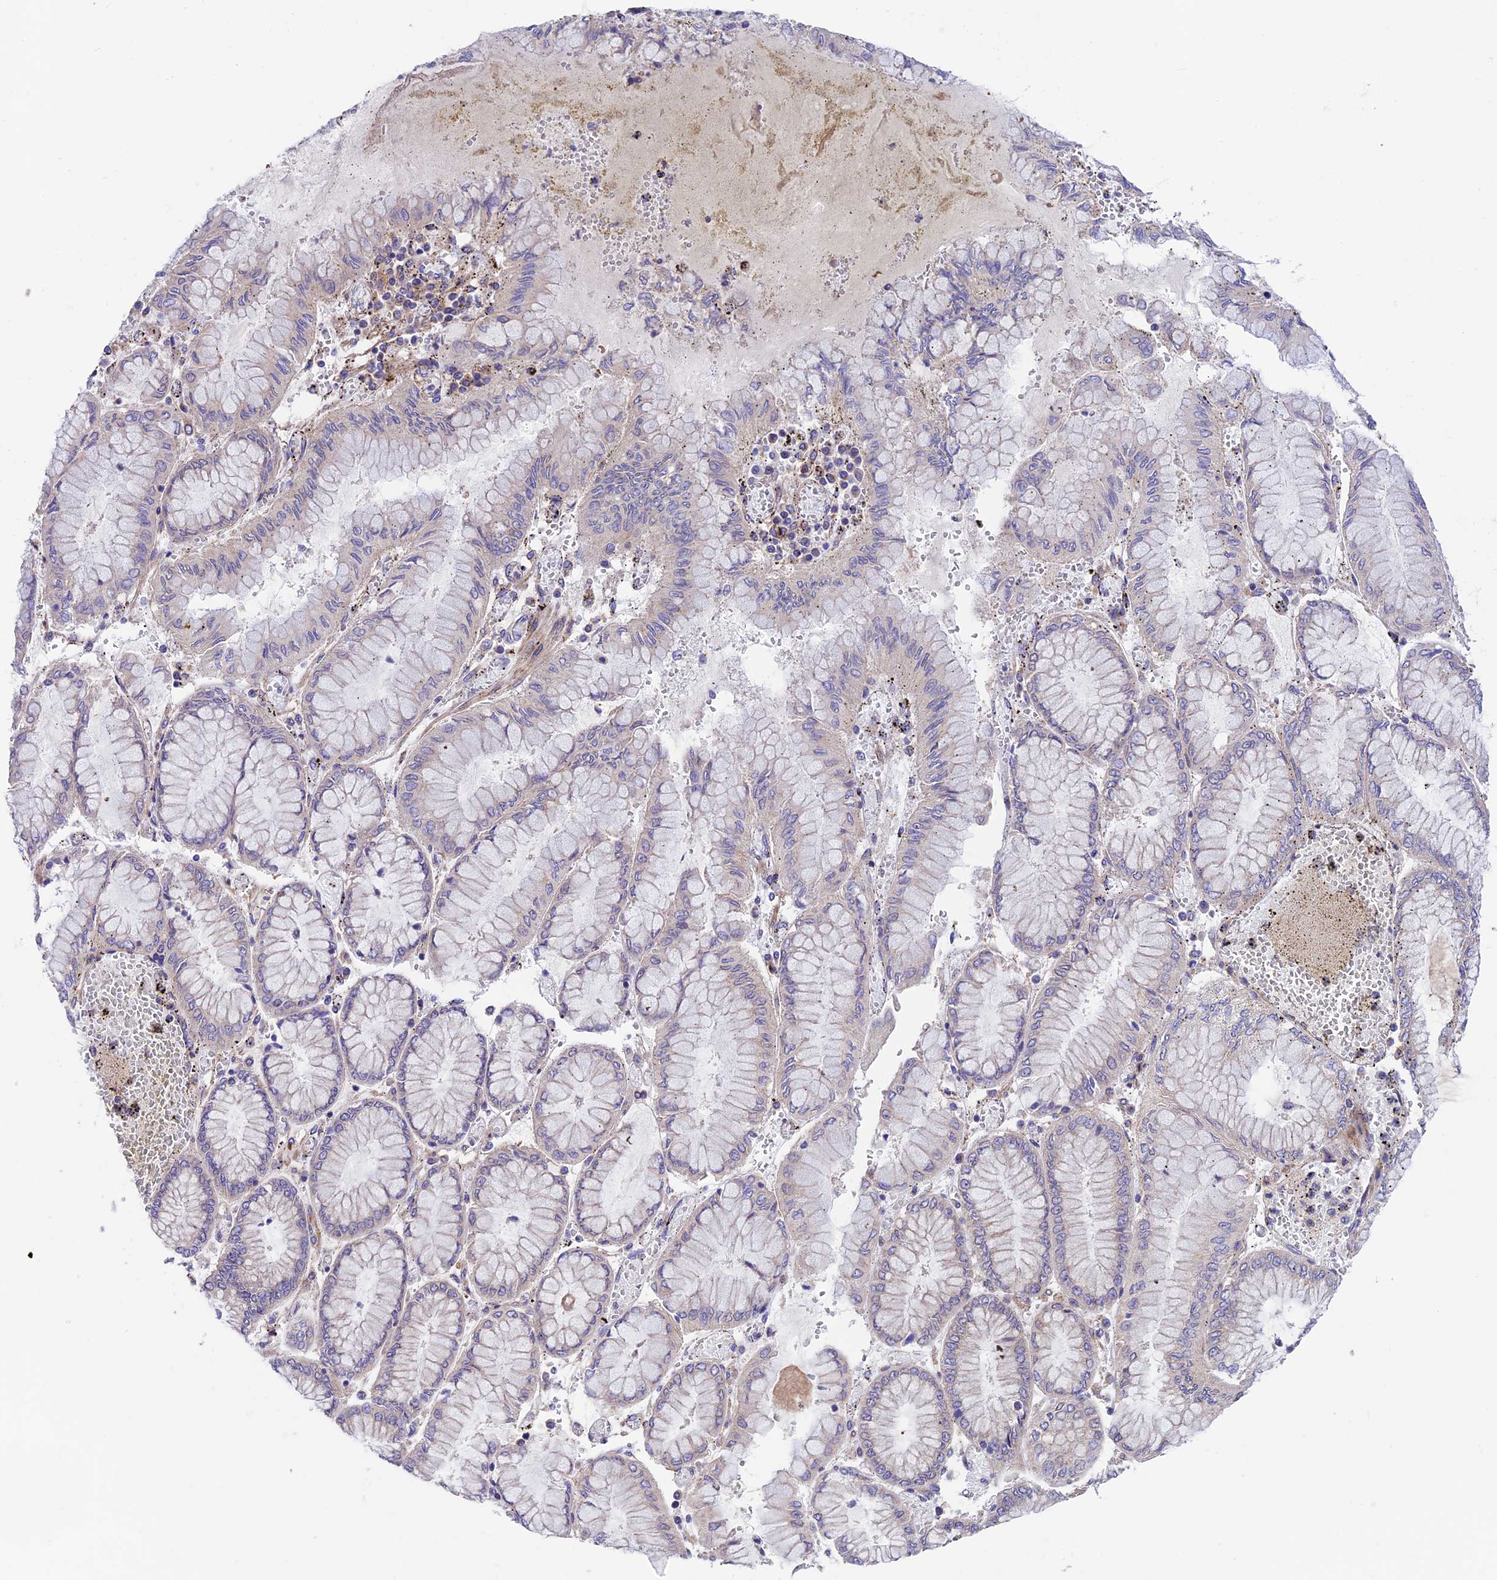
{"staining": {"intensity": "negative", "quantity": "none", "location": "none"}, "tissue": "stomach cancer", "cell_type": "Tumor cells", "image_type": "cancer", "snomed": [{"axis": "morphology", "description": "Adenocarcinoma, NOS"}, {"axis": "topography", "description": "Stomach"}], "caption": "Tumor cells show no significant protein positivity in stomach cancer (adenocarcinoma). (Brightfield microscopy of DAB (3,3'-diaminobenzidine) immunohistochemistry (IHC) at high magnification).", "gene": "VPS16", "patient": {"sex": "male", "age": 76}}